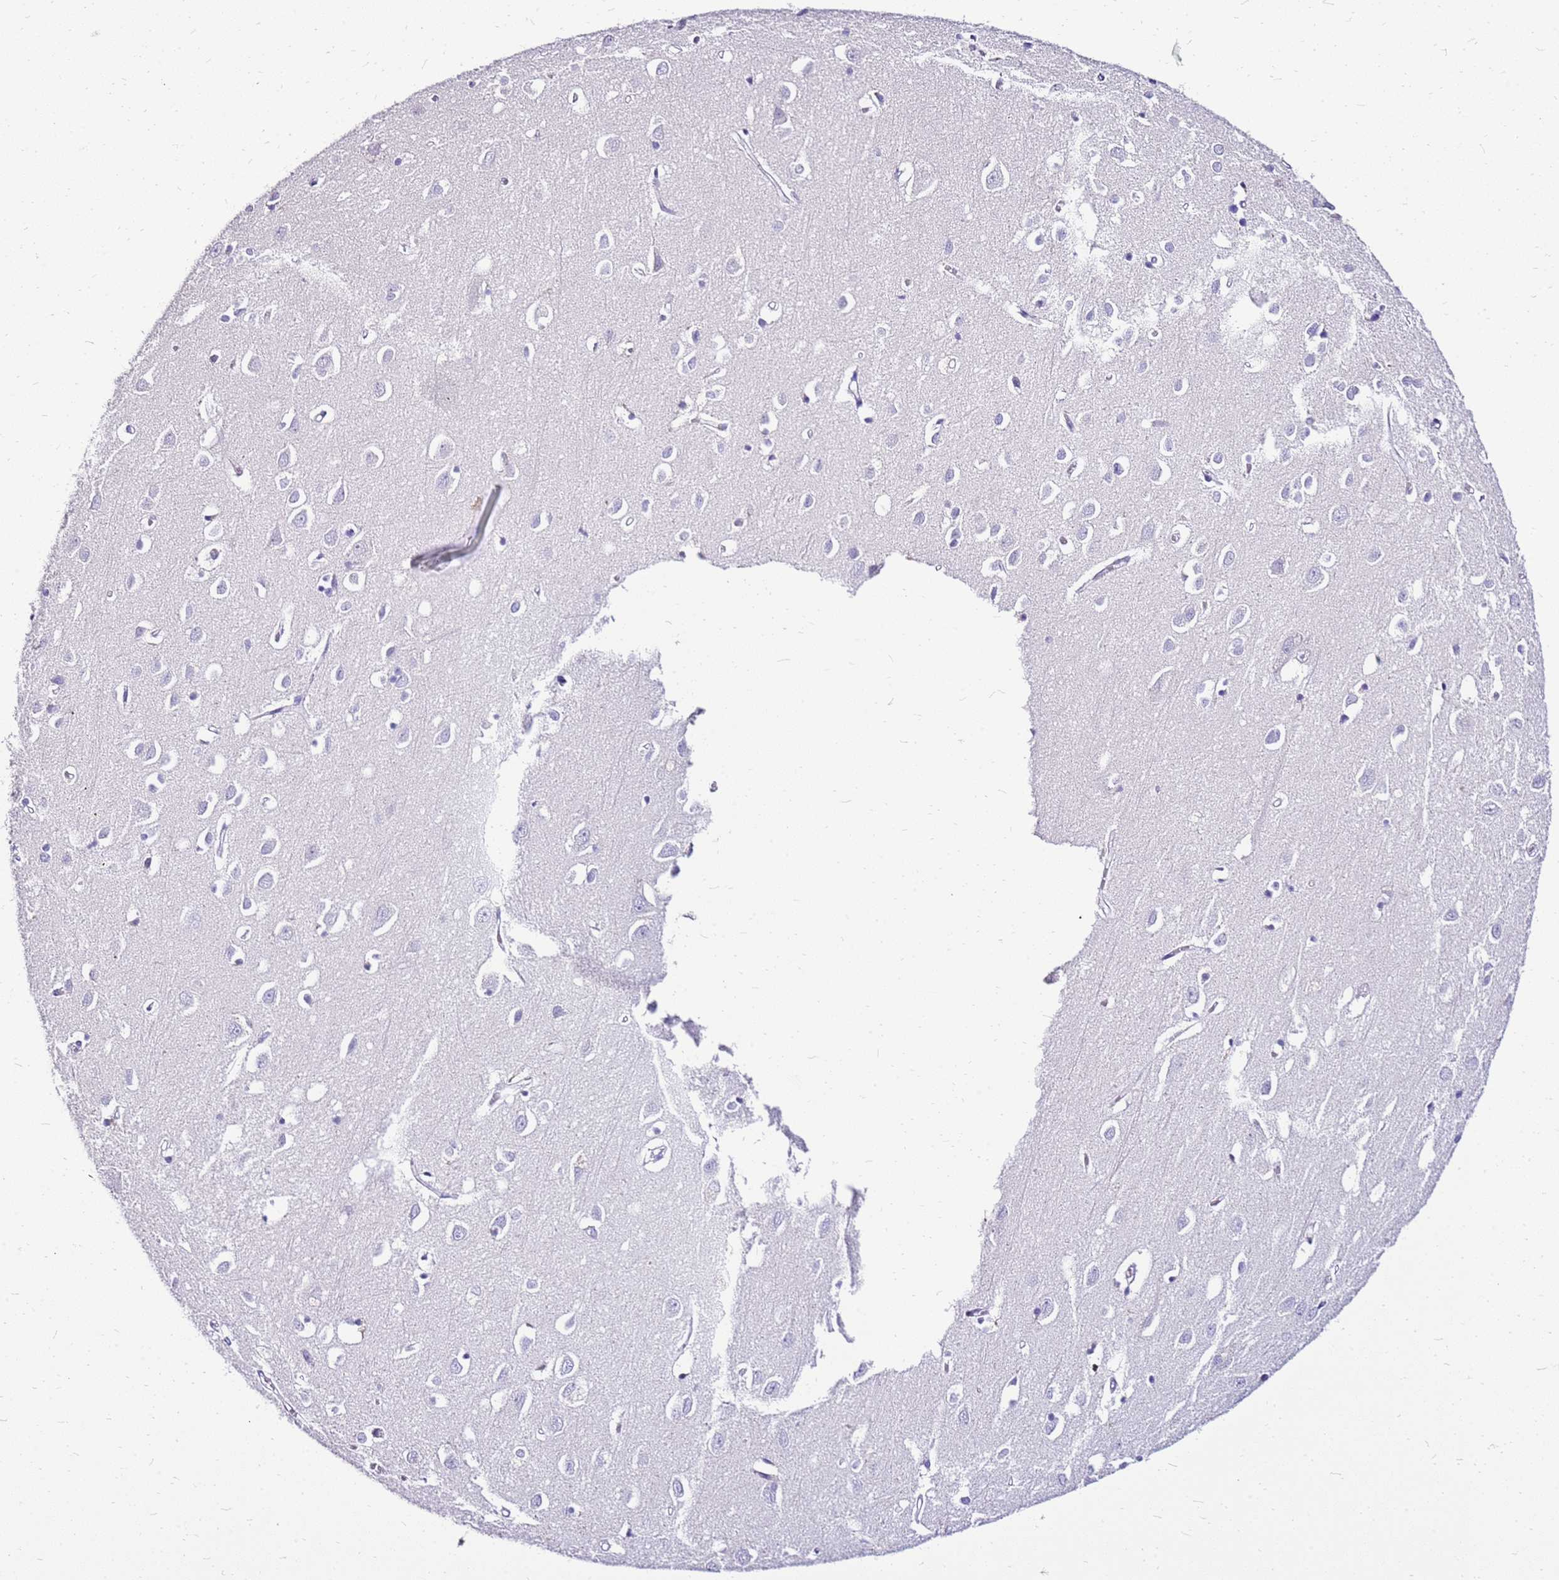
{"staining": {"intensity": "negative", "quantity": "none", "location": "none"}, "tissue": "cerebral cortex", "cell_type": "Endothelial cells", "image_type": "normal", "snomed": [{"axis": "morphology", "description": "Normal tissue, NOS"}, {"axis": "topography", "description": "Cerebral cortex"}], "caption": "Protein analysis of normal cerebral cortex displays no significant staining in endothelial cells. (Brightfield microscopy of DAB (3,3'-diaminobenzidine) immunohistochemistry at high magnification).", "gene": "DCDC2B", "patient": {"sex": "female", "age": 64}}